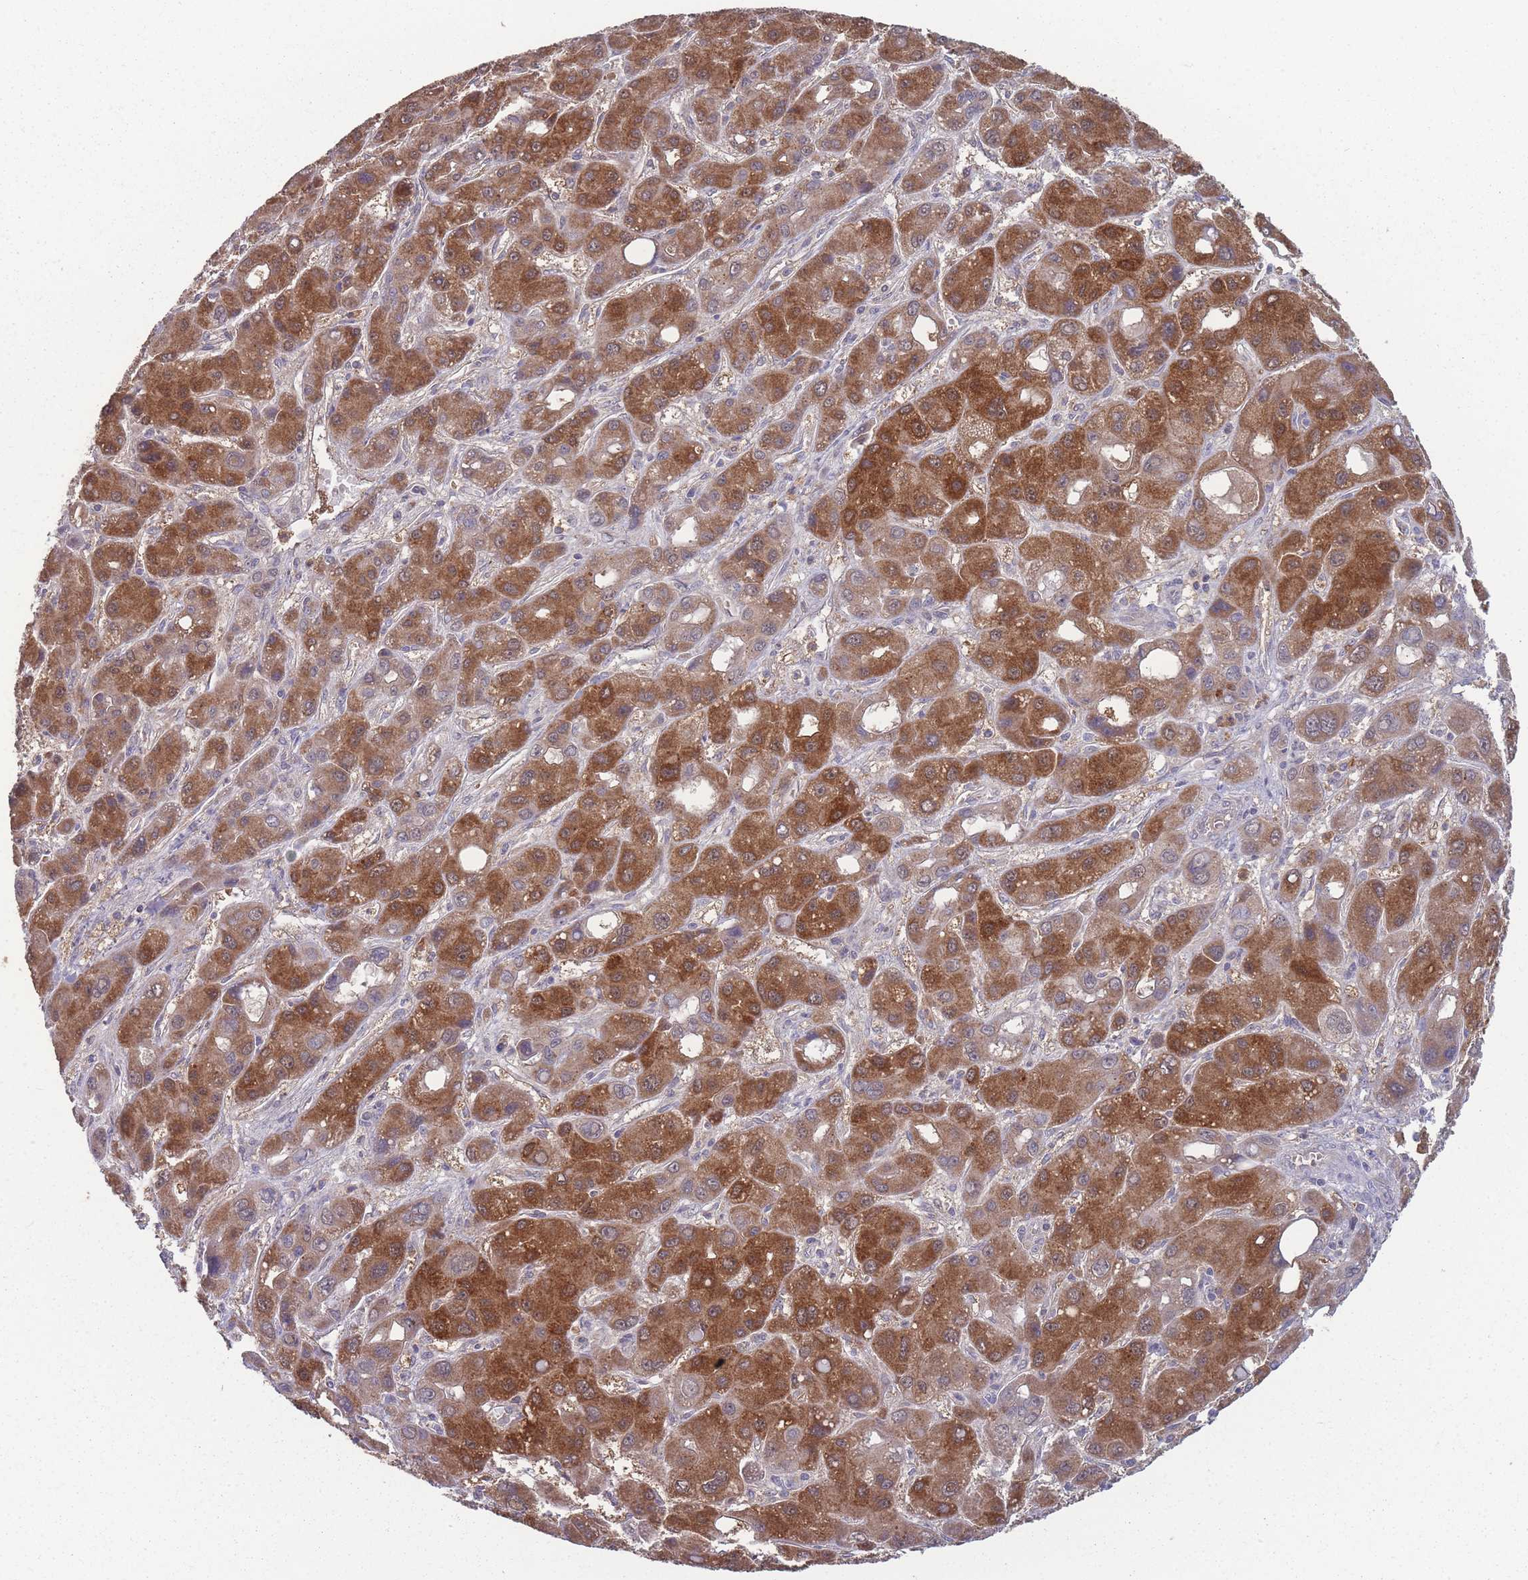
{"staining": {"intensity": "strong", "quantity": ">75%", "location": "cytoplasmic/membranous"}, "tissue": "liver cancer", "cell_type": "Tumor cells", "image_type": "cancer", "snomed": [{"axis": "morphology", "description": "Carcinoma, Hepatocellular, NOS"}, {"axis": "topography", "description": "Liver"}], "caption": "IHC photomicrograph of neoplastic tissue: human liver cancer stained using immunohistochemistry shows high levels of strong protein expression localized specifically in the cytoplasmic/membranous of tumor cells, appearing as a cytoplasmic/membranous brown color.", "gene": "SLC35B4", "patient": {"sex": "male", "age": 55}}